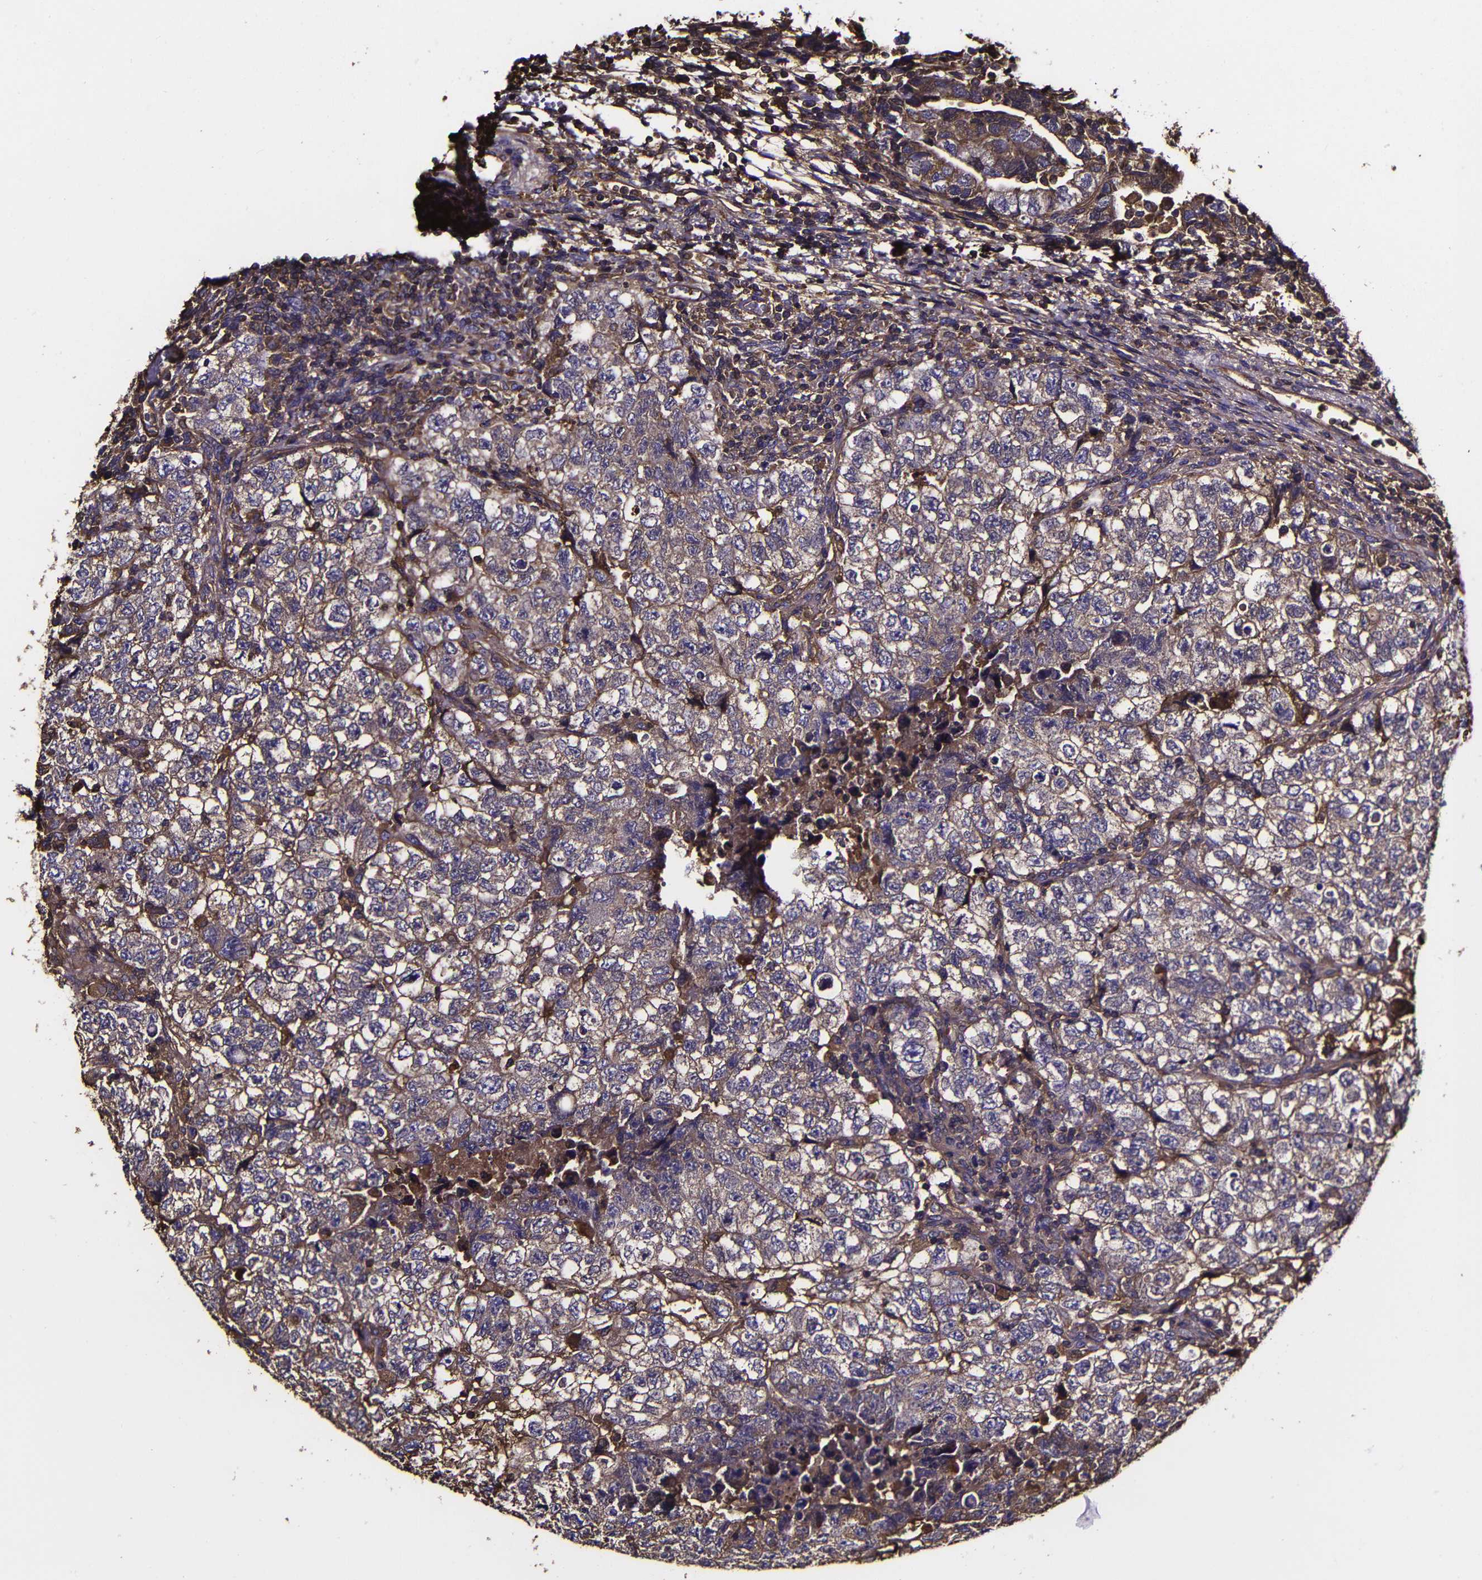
{"staining": {"intensity": "weak", "quantity": "25%-75%", "location": "cytoplasmic/membranous"}, "tissue": "testis cancer", "cell_type": "Tumor cells", "image_type": "cancer", "snomed": [{"axis": "morphology", "description": "Carcinoma, Embryonal, NOS"}, {"axis": "topography", "description": "Testis"}], "caption": "The immunohistochemical stain highlights weak cytoplasmic/membranous positivity in tumor cells of testis embryonal carcinoma tissue.", "gene": "MSN", "patient": {"sex": "male", "age": 36}}